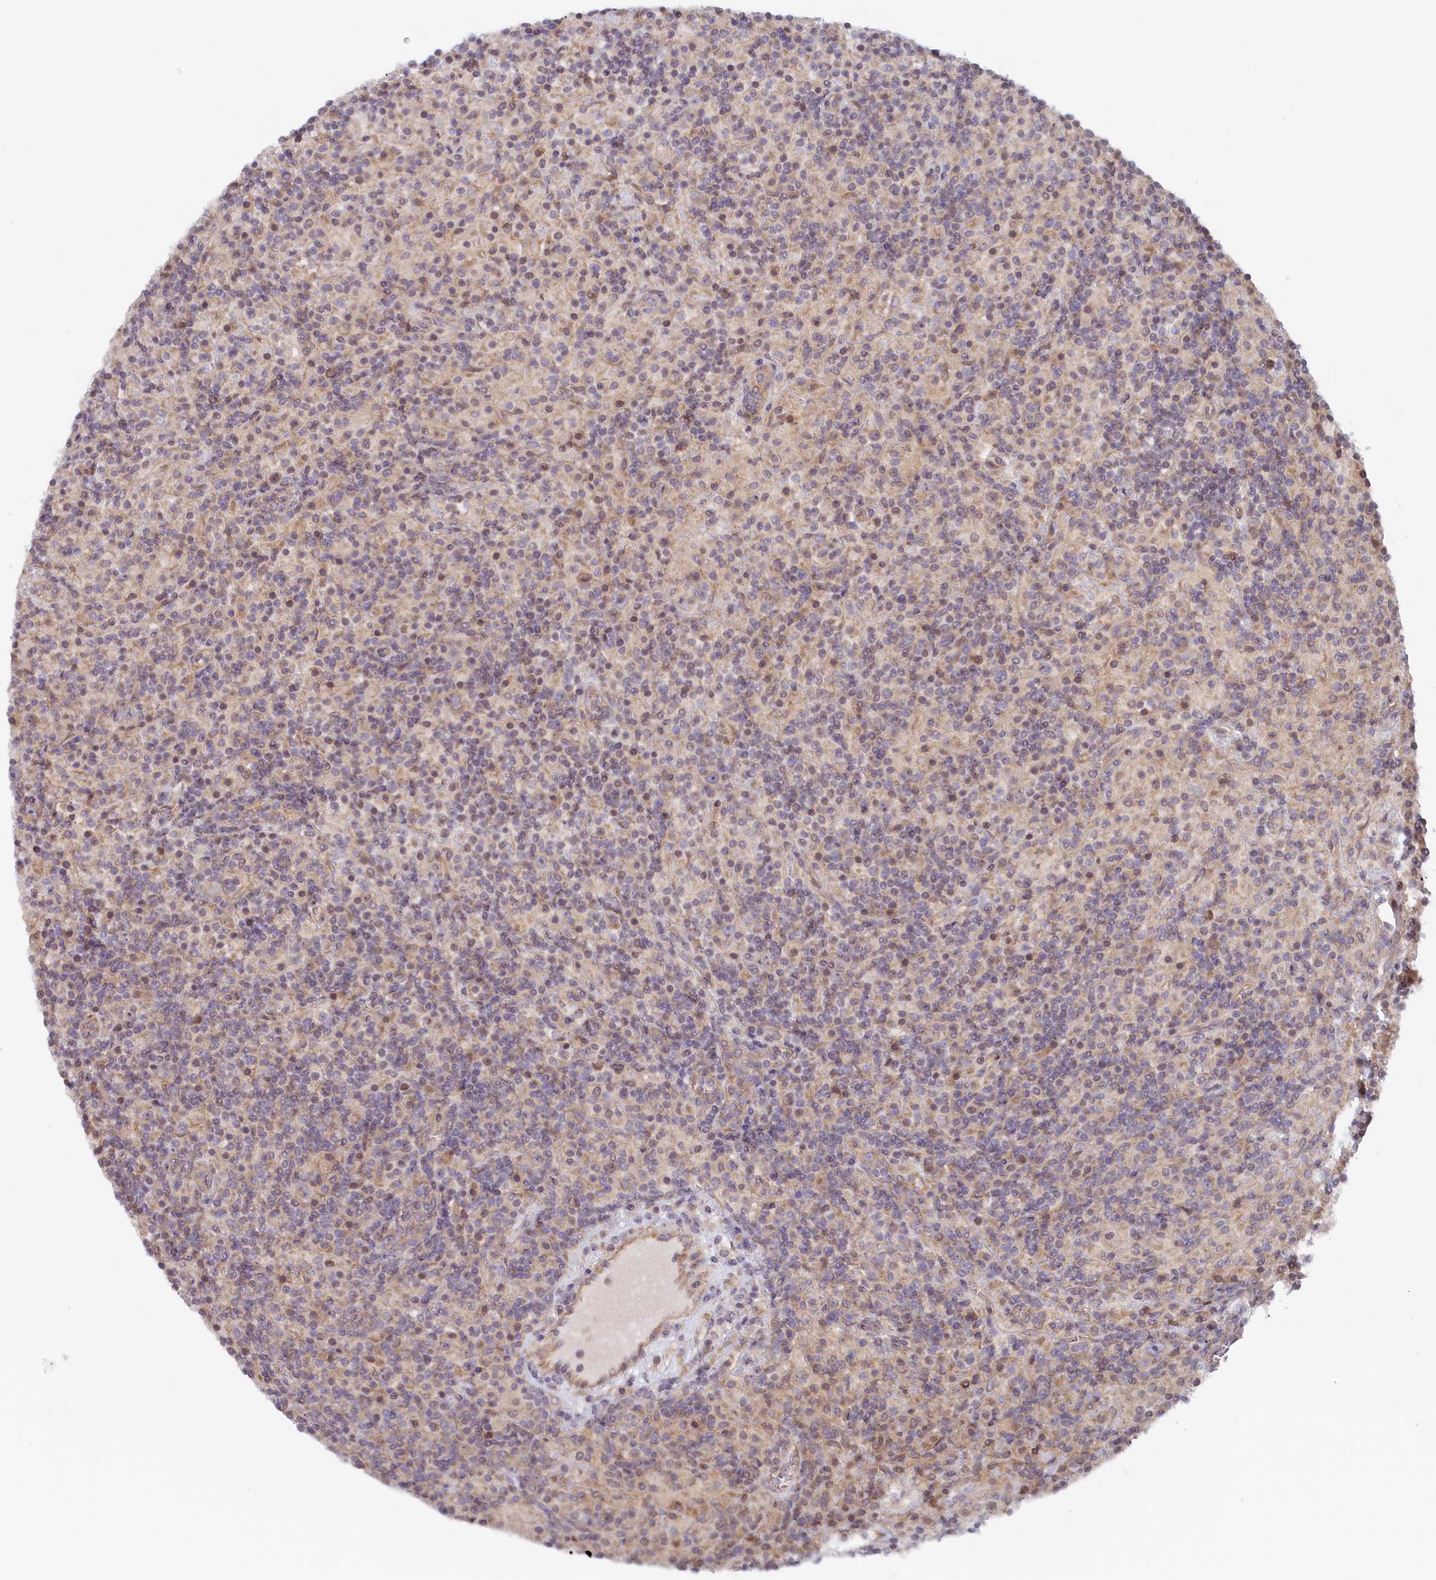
{"staining": {"intensity": "weak", "quantity": "<25%", "location": "cytoplasmic/membranous"}, "tissue": "lymphoma", "cell_type": "Tumor cells", "image_type": "cancer", "snomed": [{"axis": "morphology", "description": "Hodgkin's disease, NOS"}, {"axis": "topography", "description": "Lymph node"}], "caption": "High power microscopy photomicrograph of an immunohistochemistry (IHC) photomicrograph of lymphoma, revealing no significant positivity in tumor cells.", "gene": "INTS4", "patient": {"sex": "male", "age": 70}}